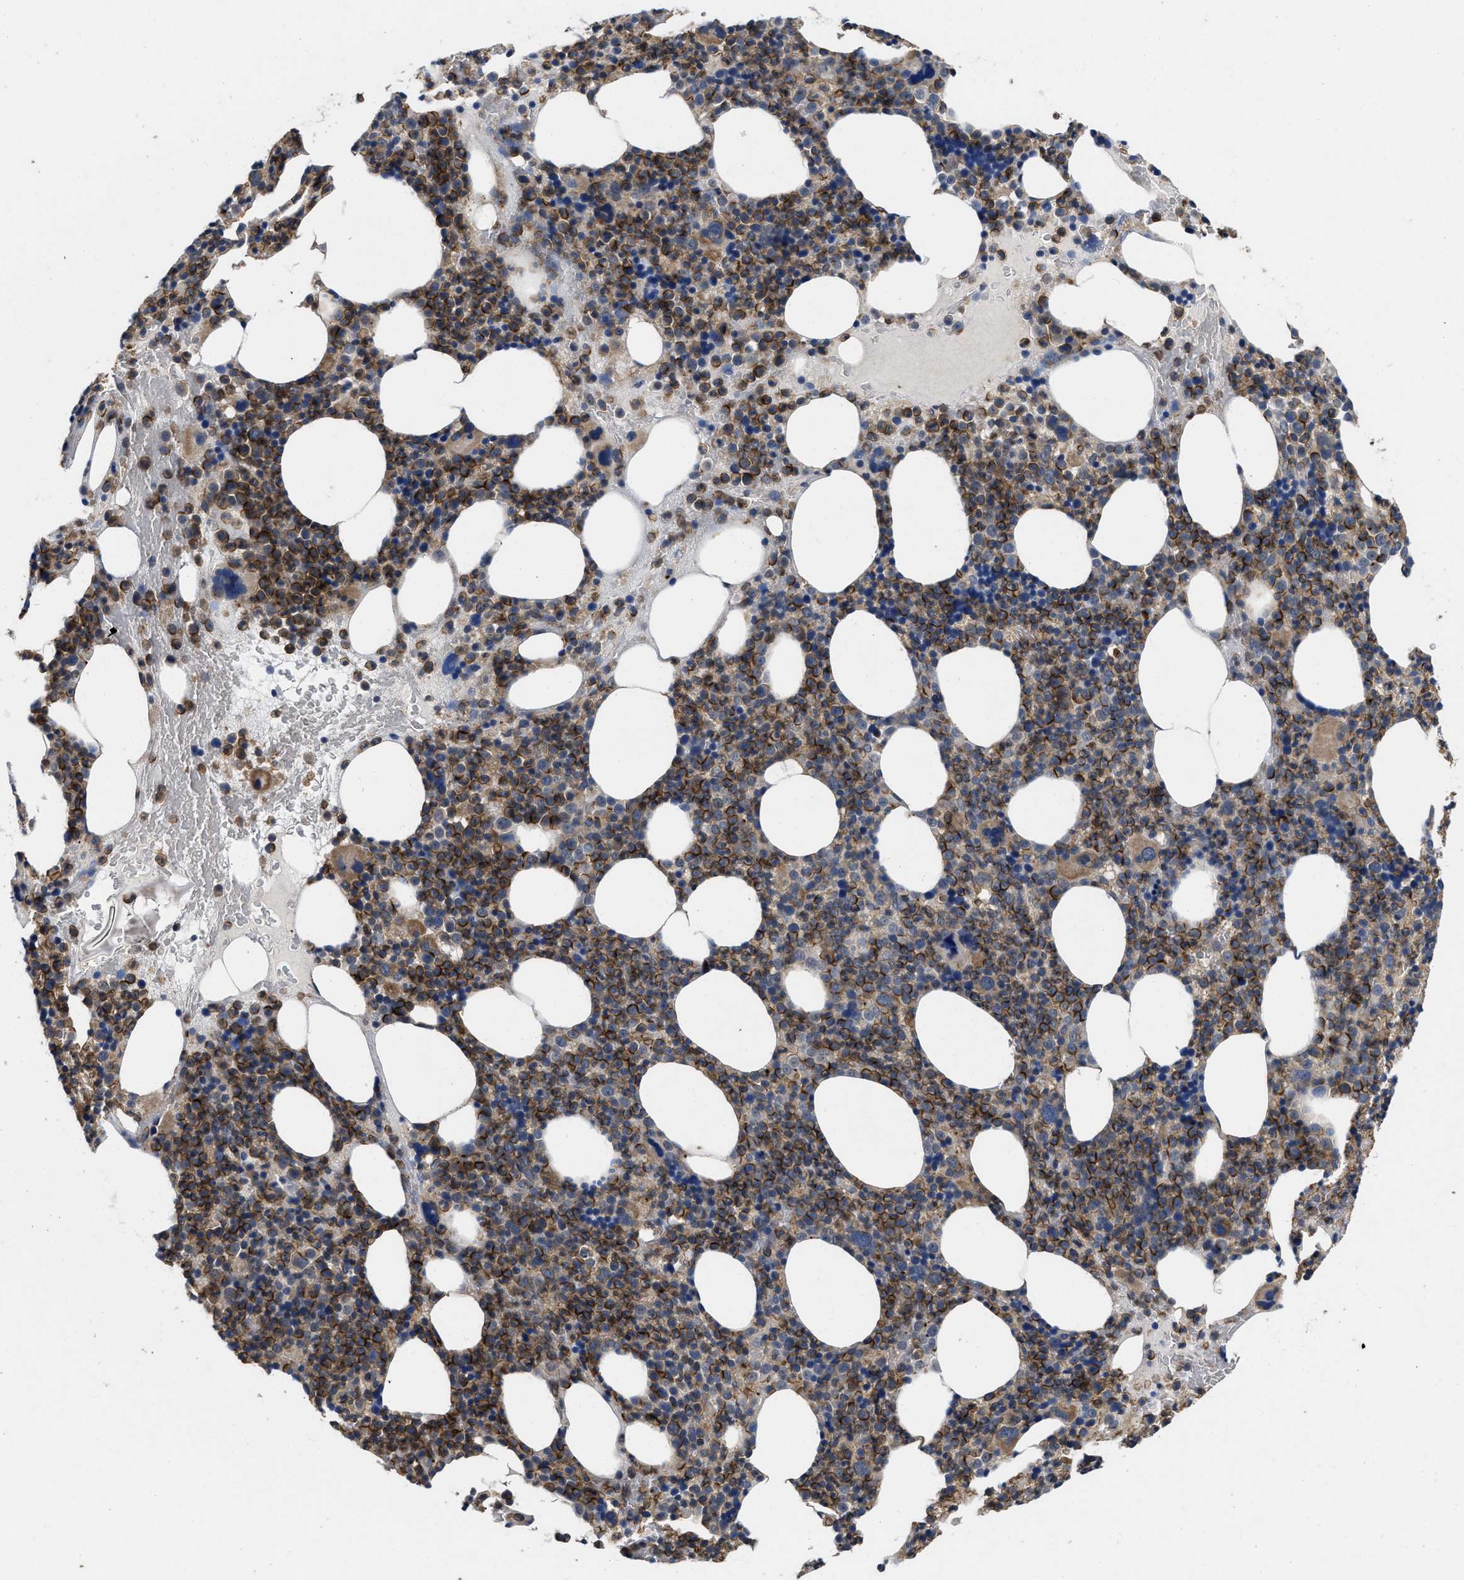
{"staining": {"intensity": "strong", "quantity": "25%-75%", "location": "cytoplasmic/membranous"}, "tissue": "bone marrow", "cell_type": "Hematopoietic cells", "image_type": "normal", "snomed": [{"axis": "morphology", "description": "Normal tissue, NOS"}, {"axis": "morphology", "description": "Inflammation, NOS"}, {"axis": "topography", "description": "Bone marrow"}], "caption": "IHC staining of normal bone marrow, which shows high levels of strong cytoplasmic/membranous expression in about 25%-75% of hematopoietic cells indicating strong cytoplasmic/membranous protein positivity. The staining was performed using DAB (3,3'-diaminobenzidine) (brown) for protein detection and nuclei were counterstained in hematoxylin (blue).", "gene": "PKD2", "patient": {"sex": "male", "age": 73}}